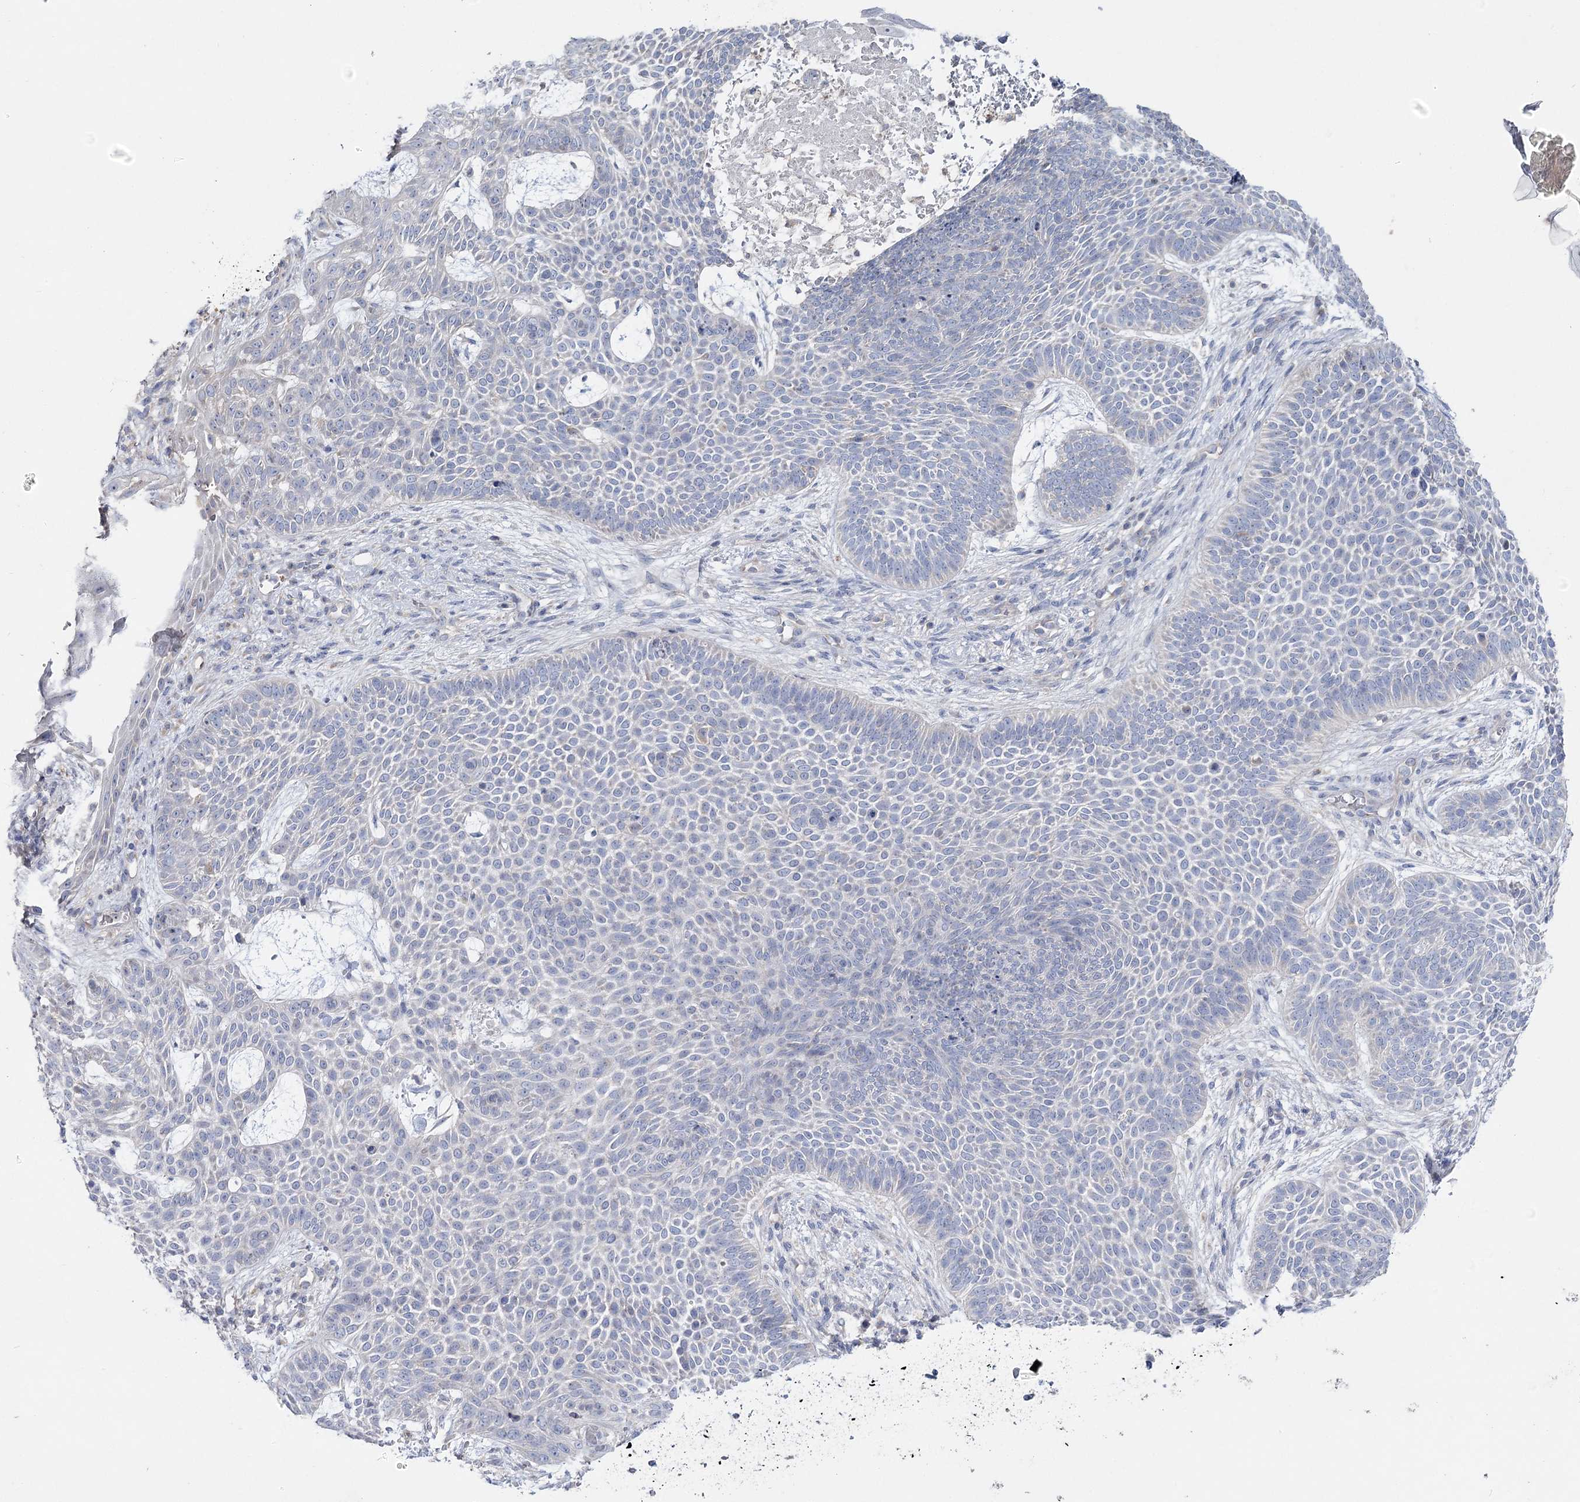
{"staining": {"intensity": "negative", "quantity": "none", "location": "none"}, "tissue": "skin cancer", "cell_type": "Tumor cells", "image_type": "cancer", "snomed": [{"axis": "morphology", "description": "Basal cell carcinoma"}, {"axis": "topography", "description": "Skin"}], "caption": "This is an IHC micrograph of human skin cancer (basal cell carcinoma). There is no positivity in tumor cells.", "gene": "TMEM187", "patient": {"sex": "male", "age": 85}}